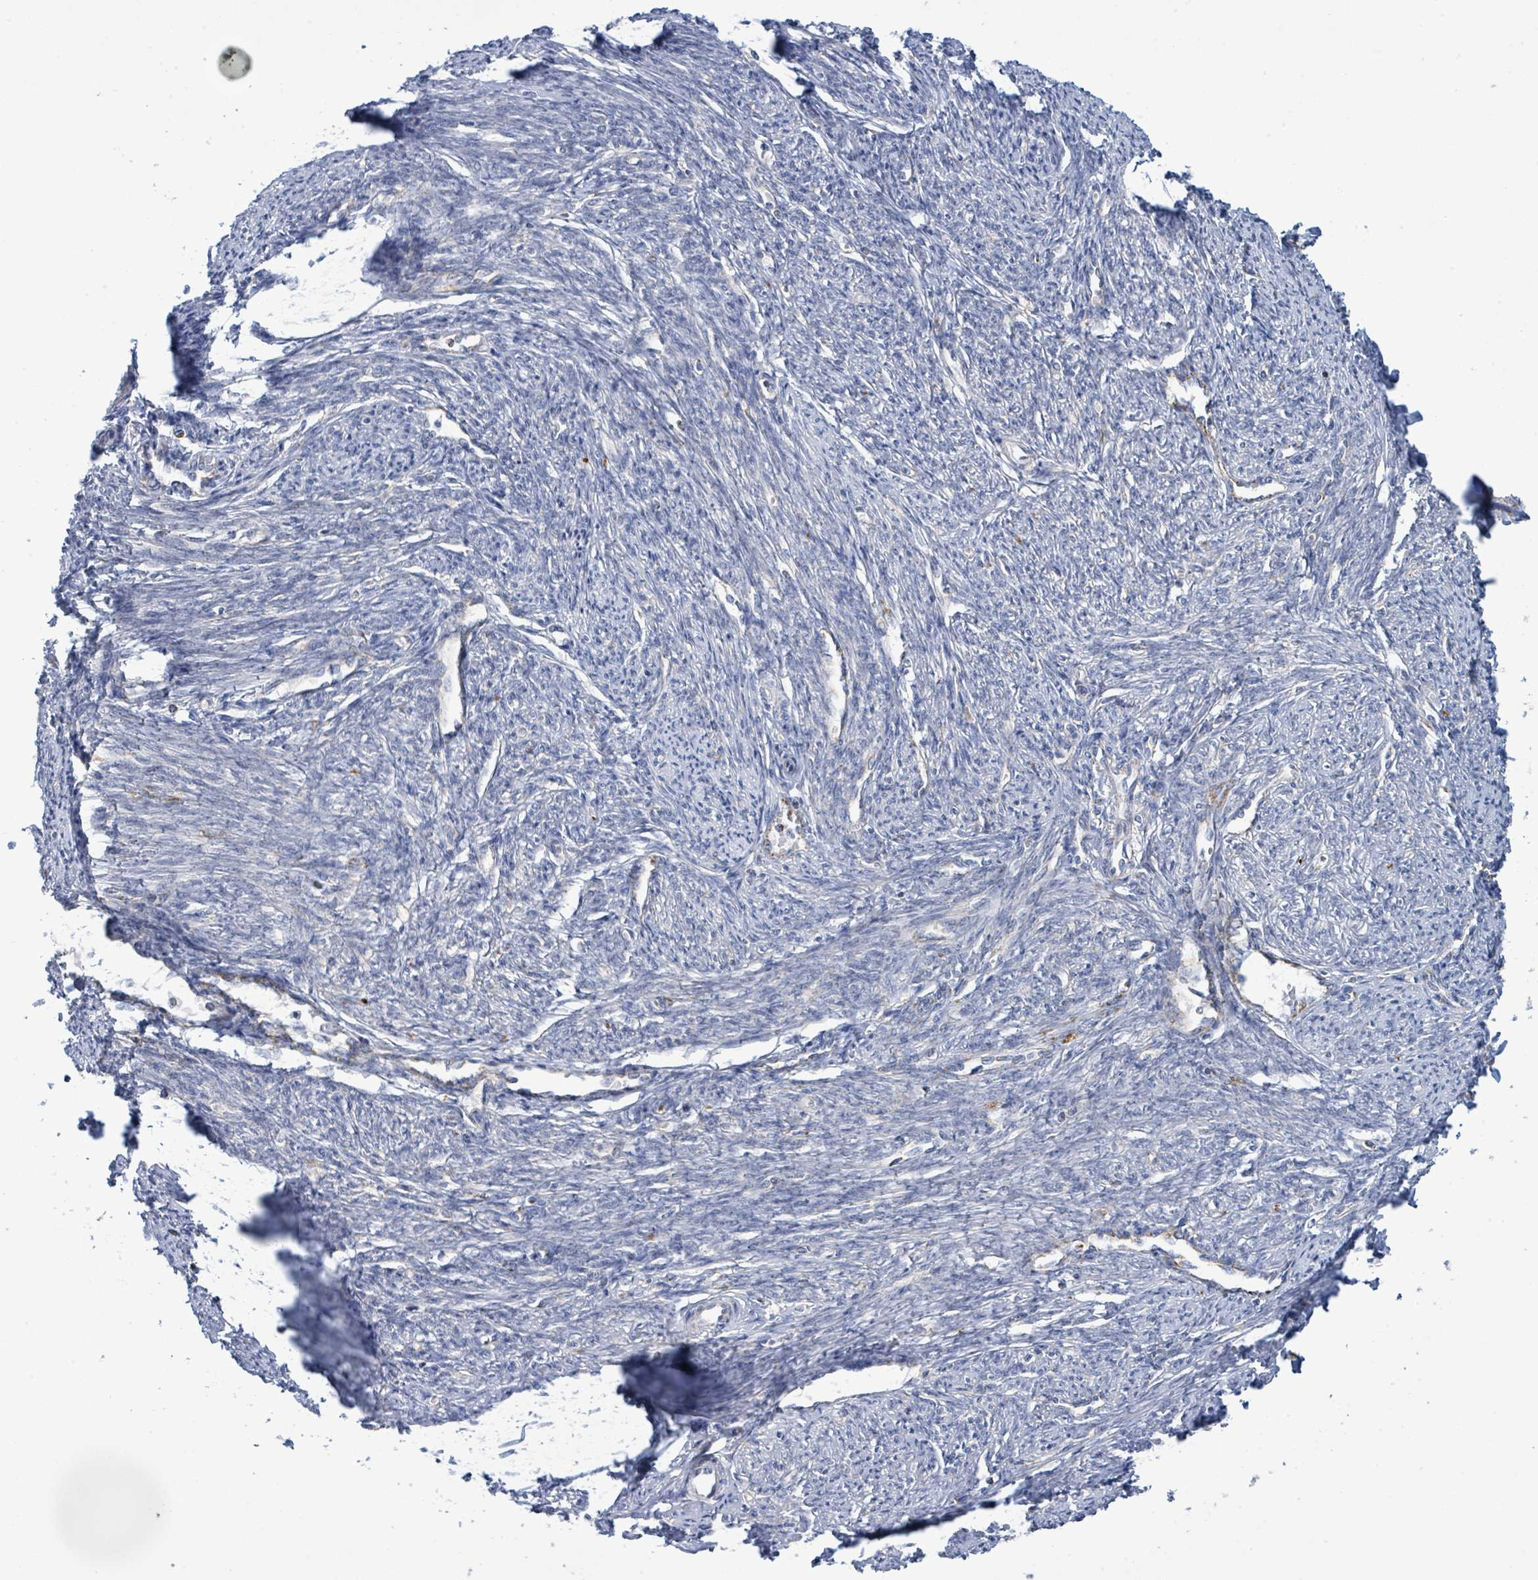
{"staining": {"intensity": "moderate", "quantity": "<25%", "location": "cytoplasmic/membranous"}, "tissue": "smooth muscle", "cell_type": "Smooth muscle cells", "image_type": "normal", "snomed": [{"axis": "morphology", "description": "Normal tissue, NOS"}, {"axis": "topography", "description": "Smooth muscle"}, {"axis": "topography", "description": "Fallopian tube"}], "caption": "This photomicrograph shows immunohistochemistry (IHC) staining of benign smooth muscle, with low moderate cytoplasmic/membranous staining in approximately <25% of smooth muscle cells.", "gene": "SUCLG2", "patient": {"sex": "female", "age": 59}}